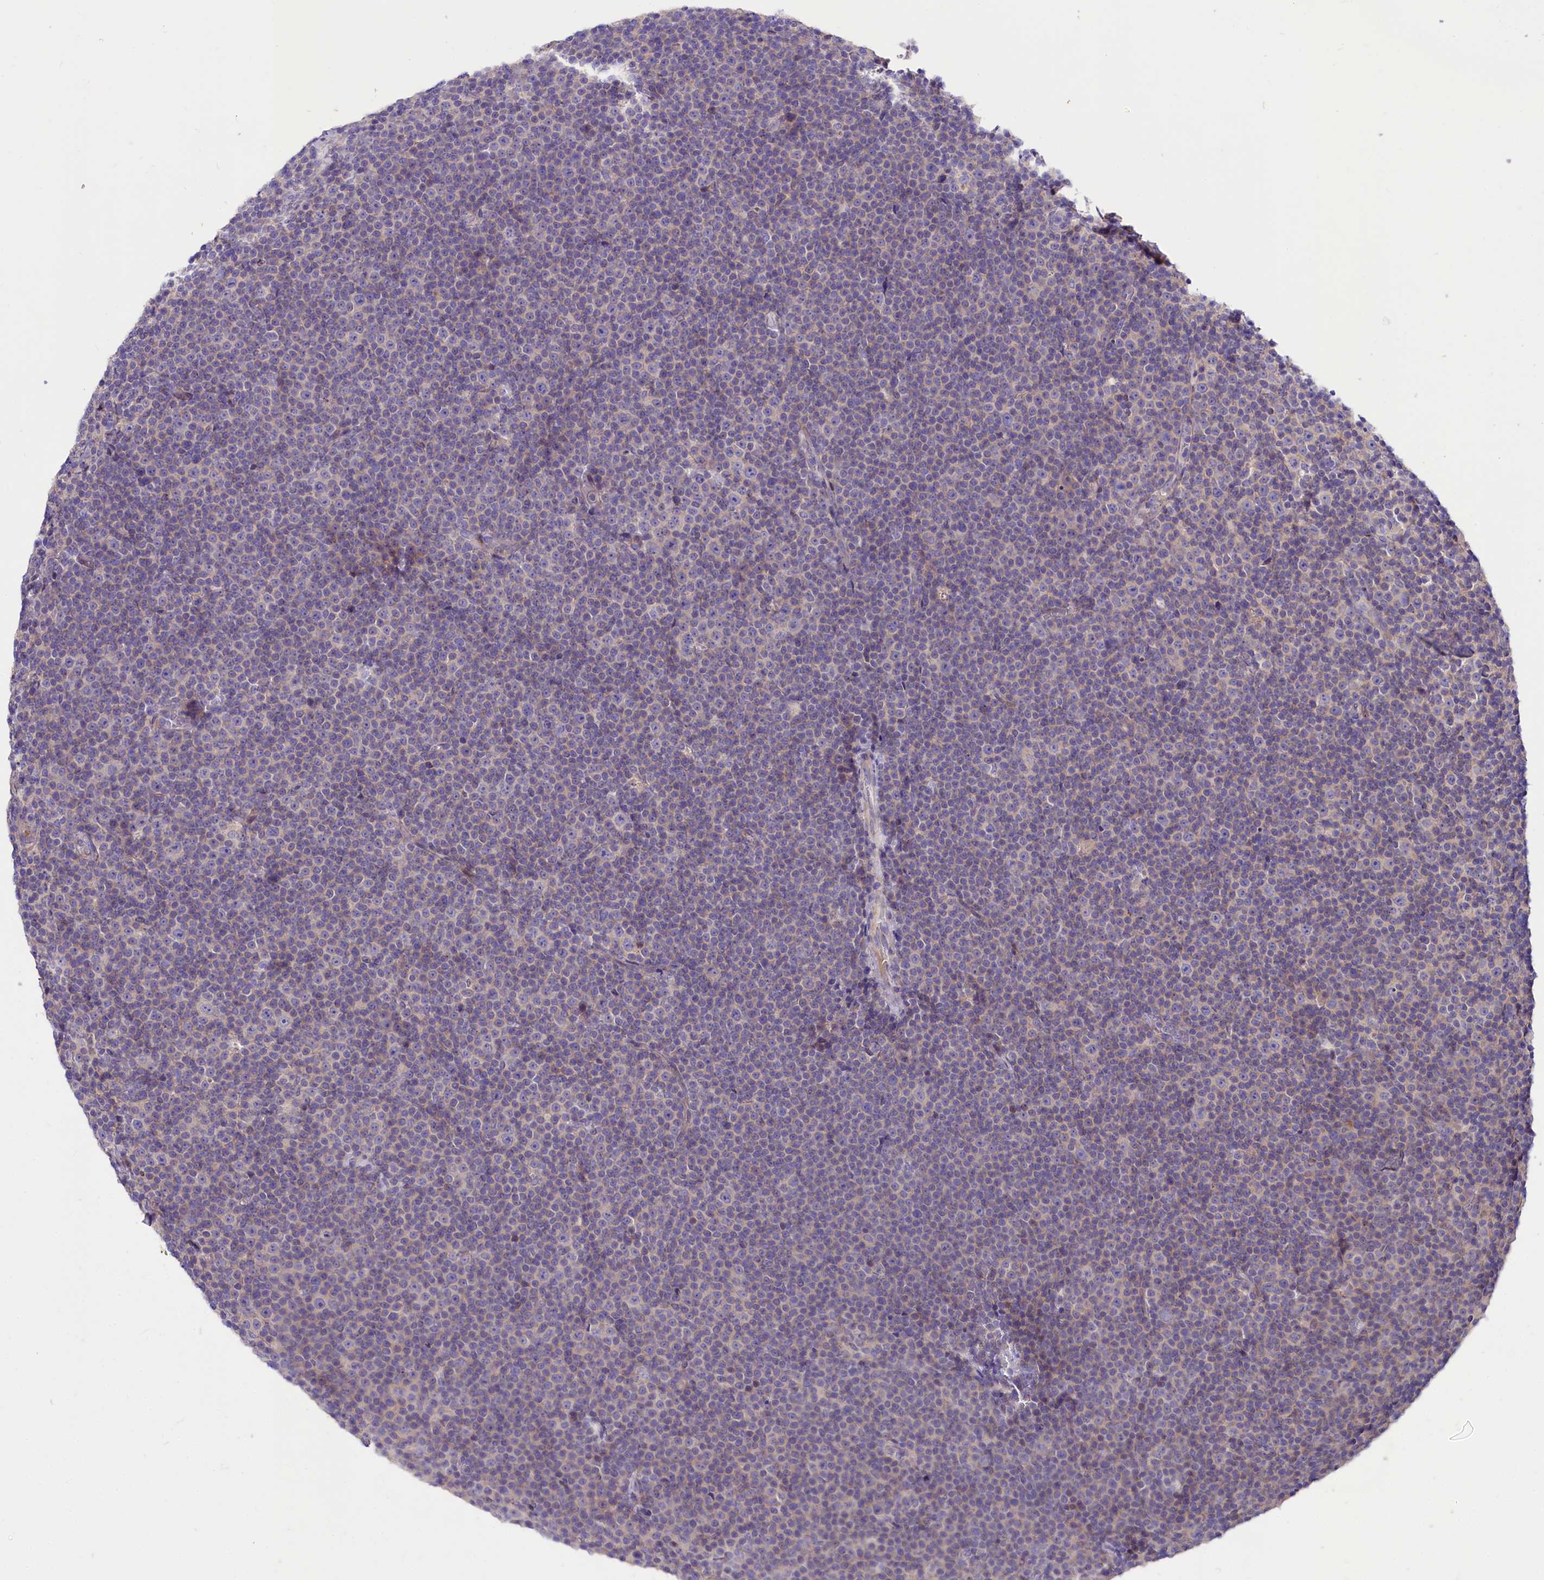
{"staining": {"intensity": "negative", "quantity": "none", "location": "none"}, "tissue": "lymphoma", "cell_type": "Tumor cells", "image_type": "cancer", "snomed": [{"axis": "morphology", "description": "Malignant lymphoma, non-Hodgkin's type, Low grade"}, {"axis": "topography", "description": "Lymph node"}], "caption": "IHC image of neoplastic tissue: human lymphoma stained with DAB (3,3'-diaminobenzidine) shows no significant protein positivity in tumor cells.", "gene": "ABHD5", "patient": {"sex": "female", "age": 67}}